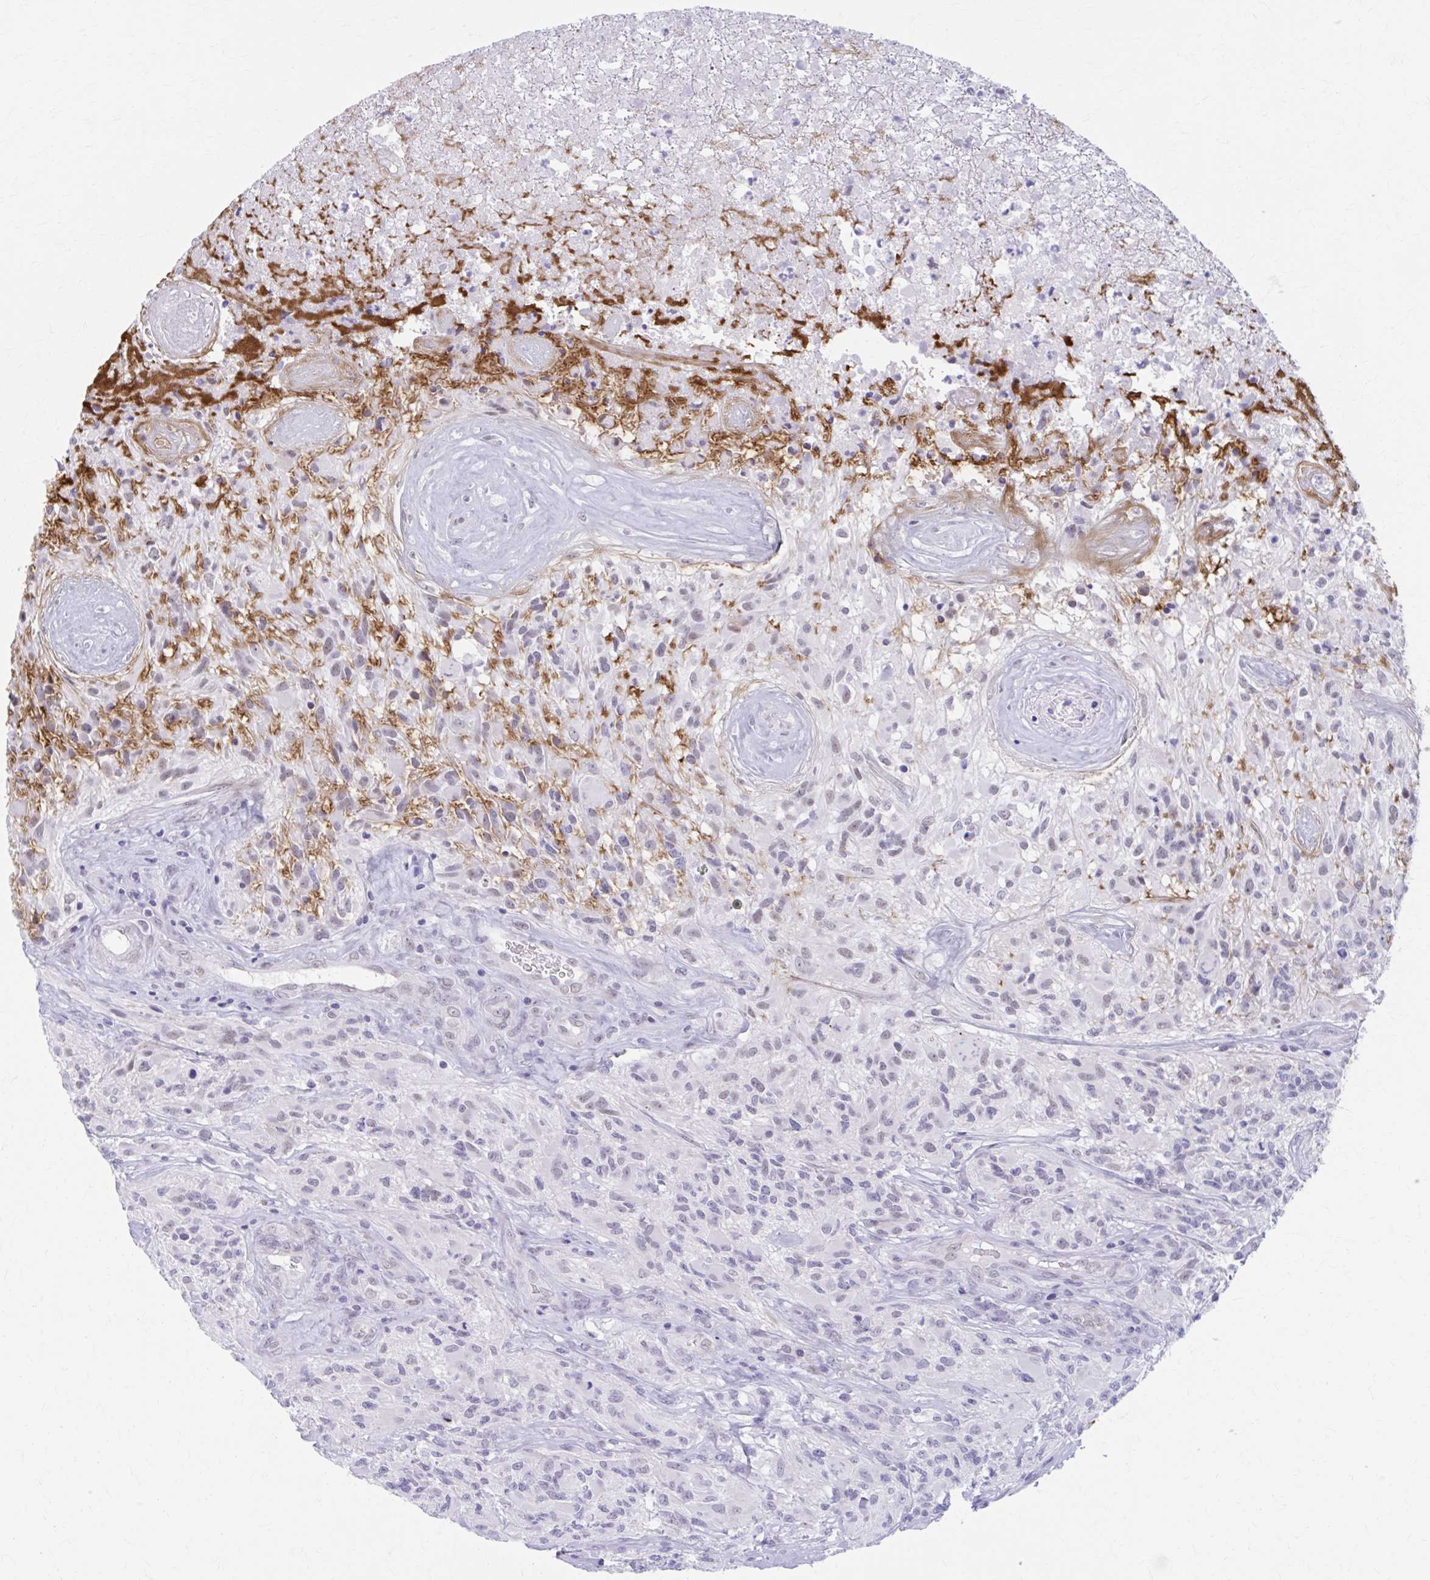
{"staining": {"intensity": "weak", "quantity": "<25%", "location": "nuclear"}, "tissue": "glioma", "cell_type": "Tumor cells", "image_type": "cancer", "snomed": [{"axis": "morphology", "description": "Glioma, malignant, High grade"}, {"axis": "topography", "description": "Brain"}], "caption": "This is an IHC micrograph of human malignant glioma (high-grade). There is no positivity in tumor cells.", "gene": "CCDC105", "patient": {"sex": "female", "age": 65}}